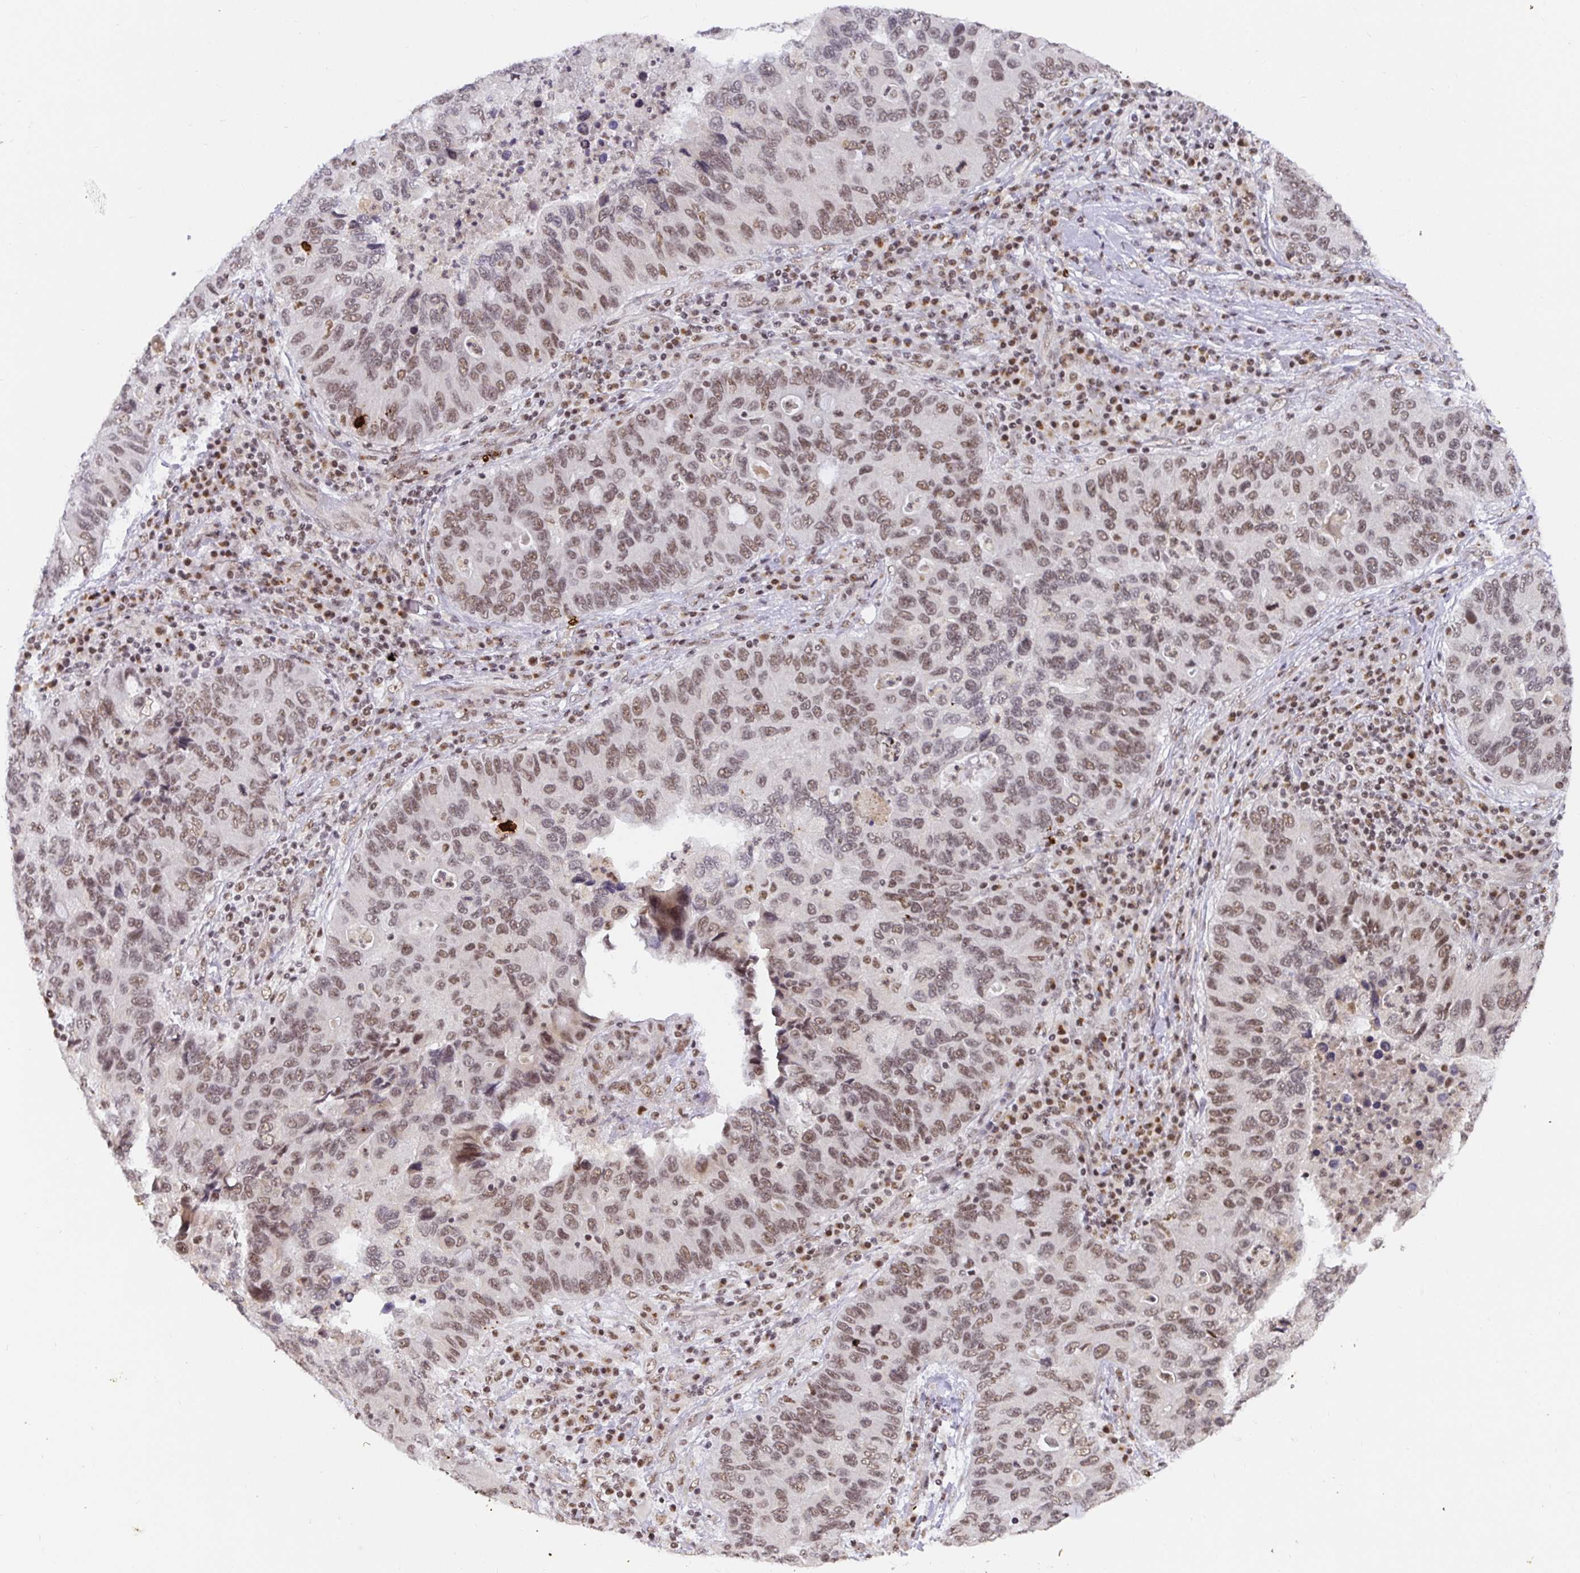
{"staining": {"intensity": "moderate", "quantity": ">75%", "location": "nuclear"}, "tissue": "lung cancer", "cell_type": "Tumor cells", "image_type": "cancer", "snomed": [{"axis": "morphology", "description": "Adenocarcinoma, NOS"}, {"axis": "morphology", "description": "Adenocarcinoma, metastatic, NOS"}, {"axis": "topography", "description": "Lymph node"}, {"axis": "topography", "description": "Lung"}], "caption": "Protein expression analysis of lung cancer (metastatic adenocarcinoma) exhibits moderate nuclear staining in approximately >75% of tumor cells.", "gene": "USF1", "patient": {"sex": "female", "age": 54}}